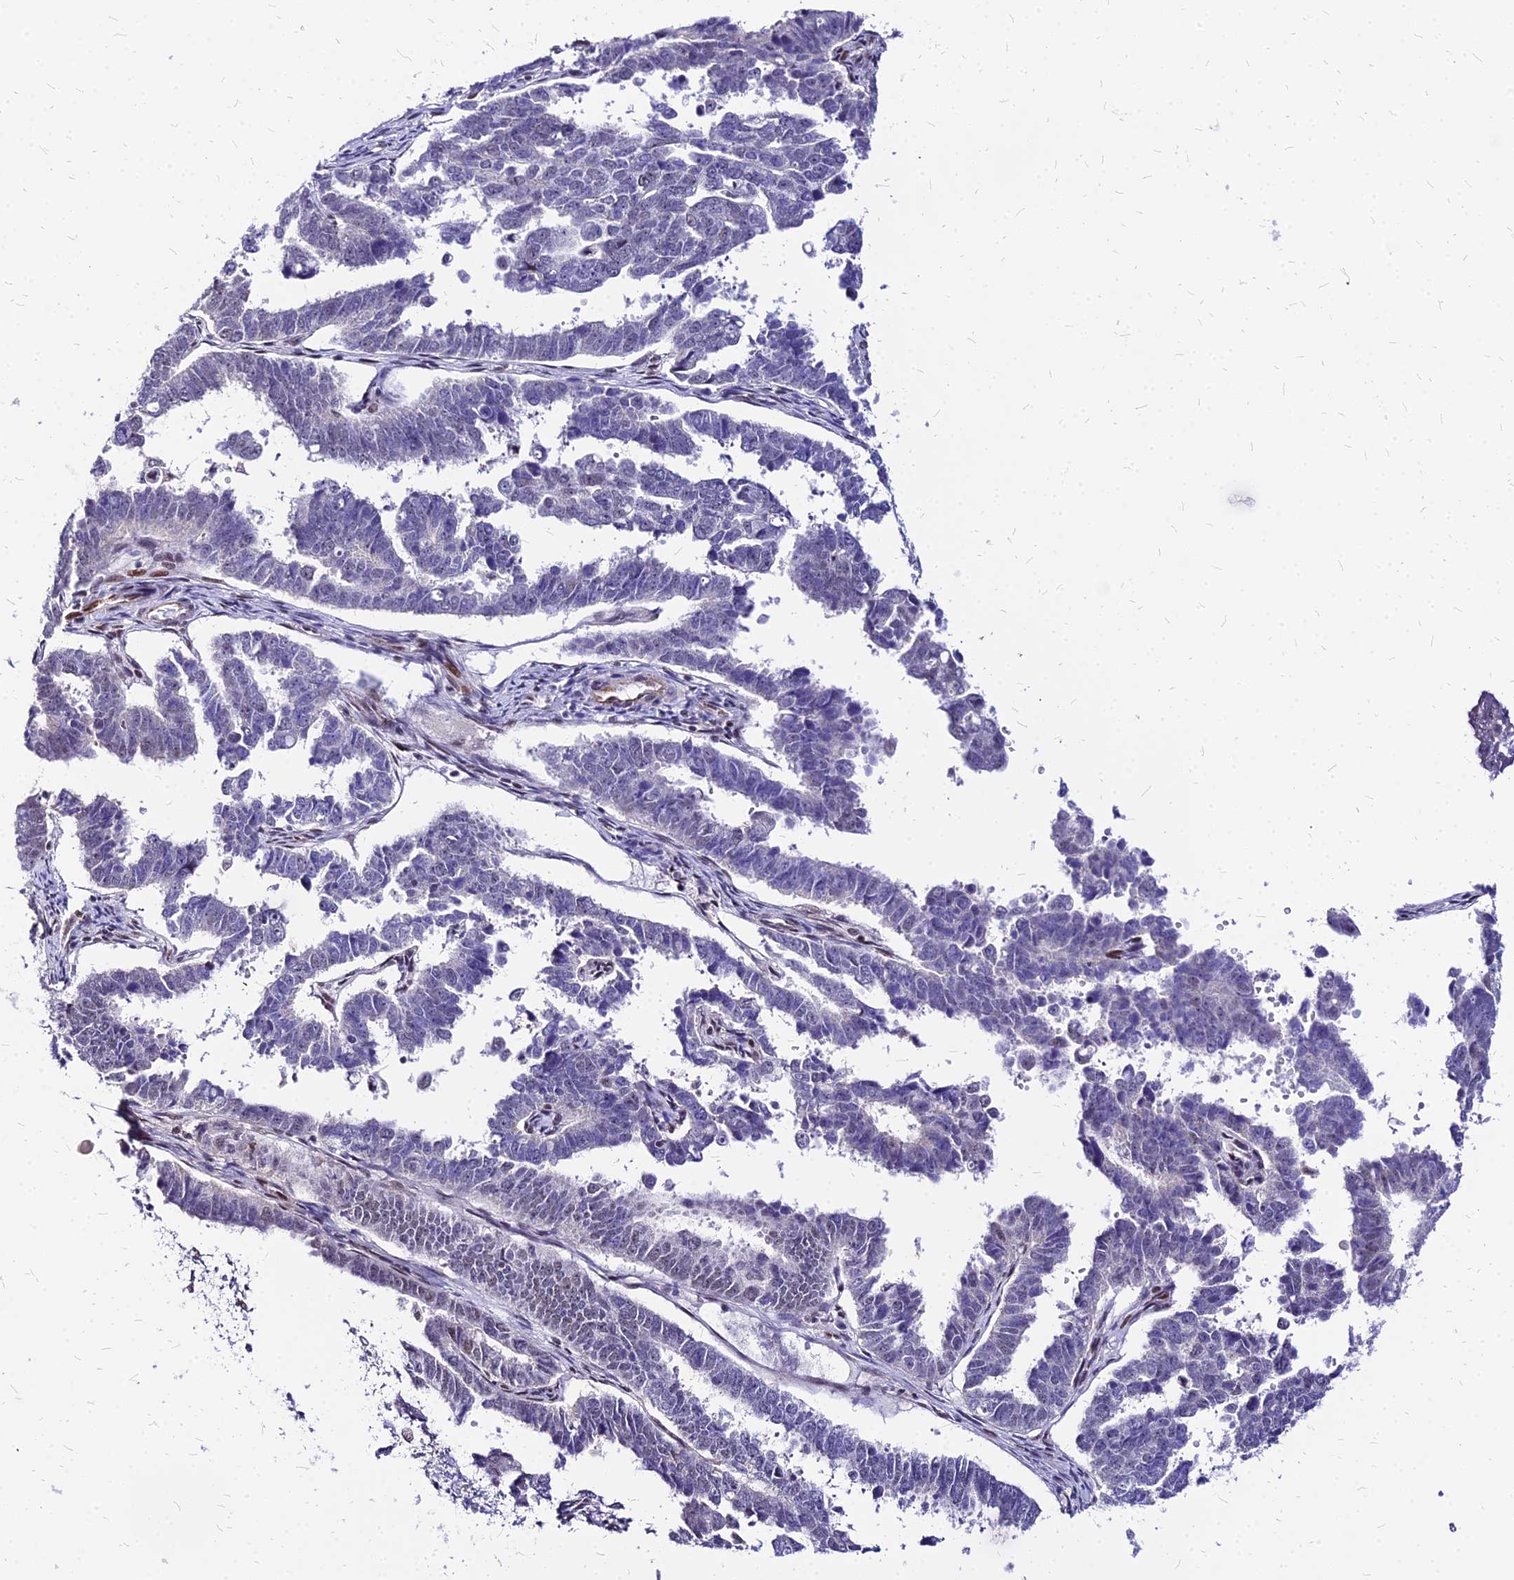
{"staining": {"intensity": "moderate", "quantity": "<25%", "location": "nuclear"}, "tissue": "endometrial cancer", "cell_type": "Tumor cells", "image_type": "cancer", "snomed": [{"axis": "morphology", "description": "Adenocarcinoma, NOS"}, {"axis": "topography", "description": "Endometrium"}], "caption": "A brown stain highlights moderate nuclear expression of a protein in human endometrial adenocarcinoma tumor cells. (DAB = brown stain, brightfield microscopy at high magnification).", "gene": "FDX2", "patient": {"sex": "female", "age": 75}}